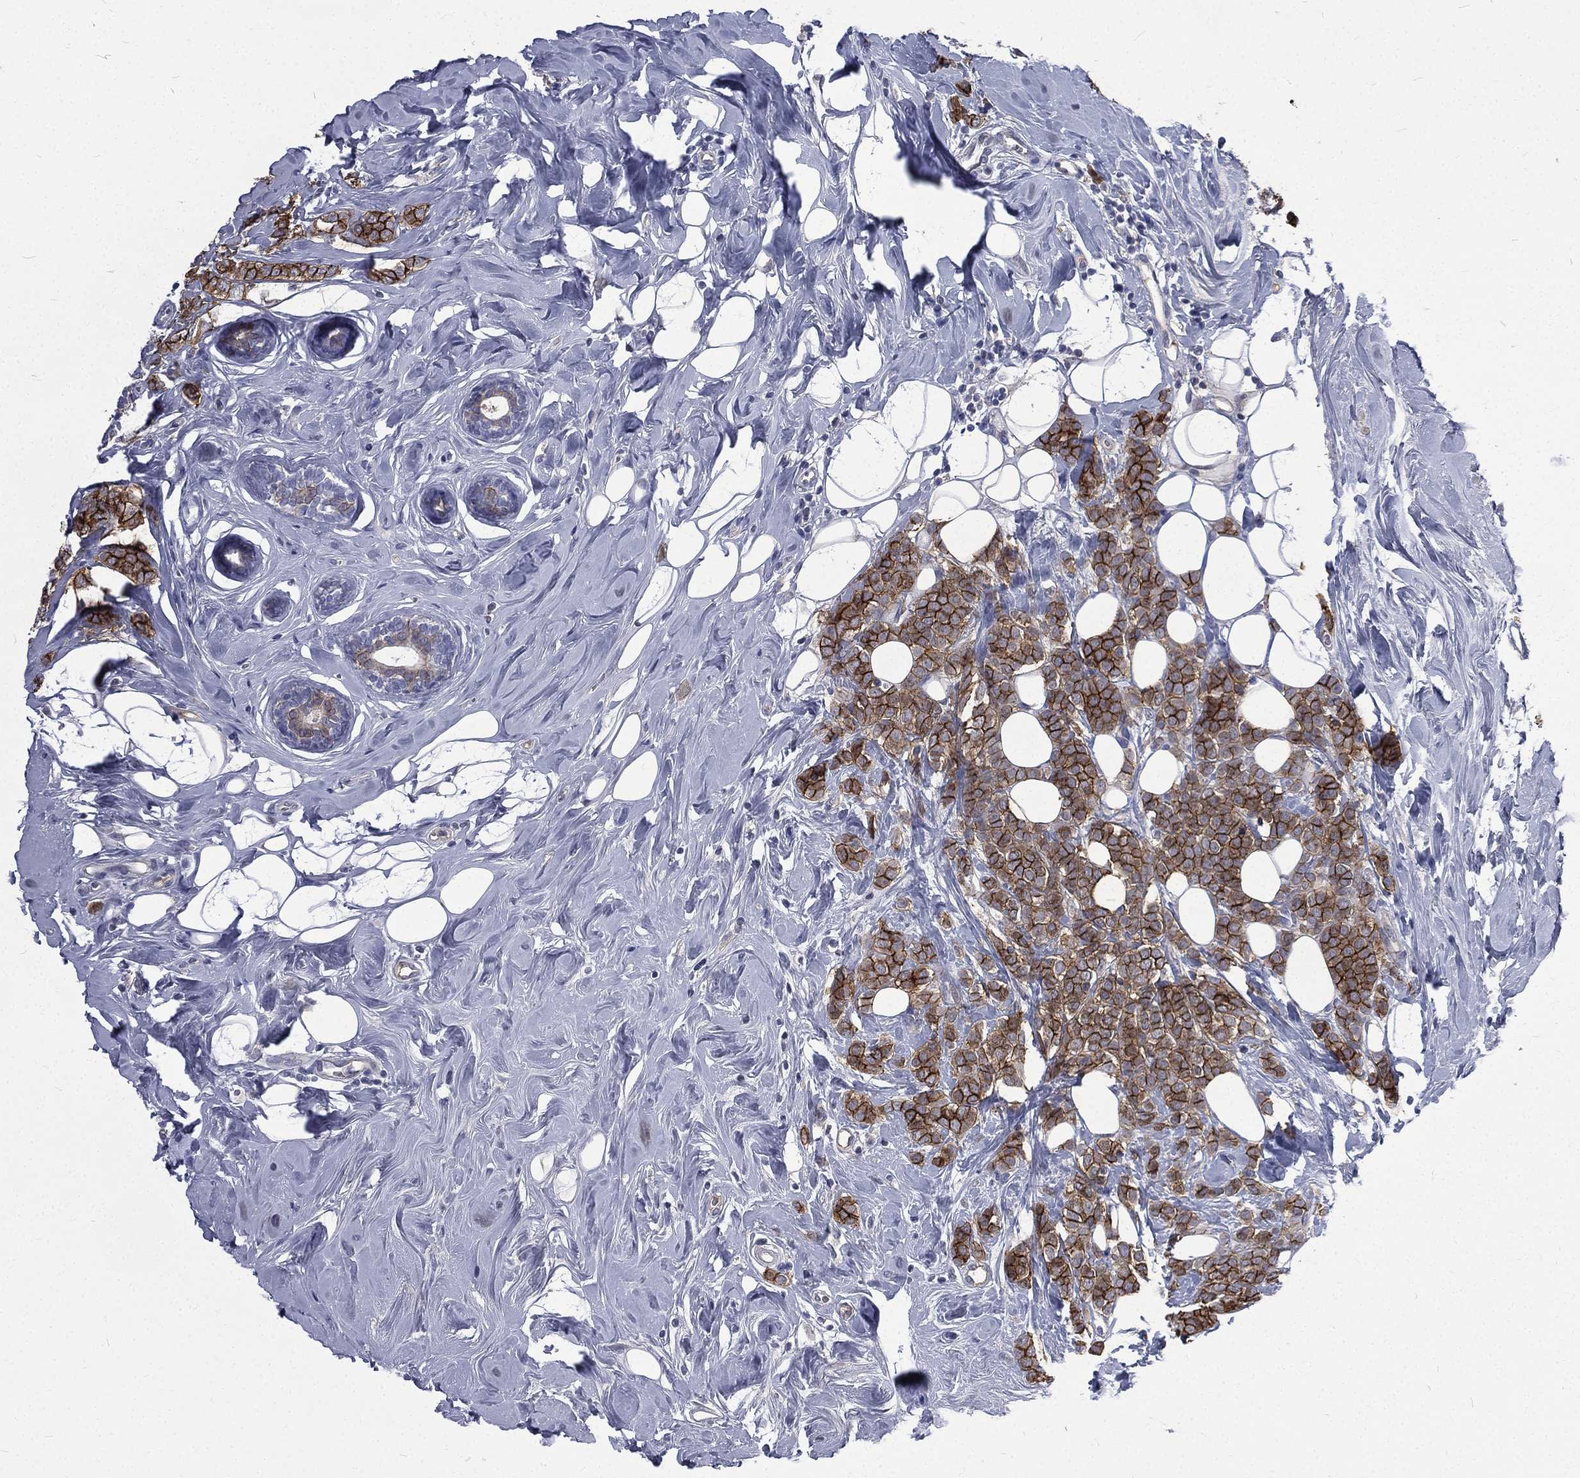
{"staining": {"intensity": "strong", "quantity": ">75%", "location": "cytoplasmic/membranous"}, "tissue": "breast cancer", "cell_type": "Tumor cells", "image_type": "cancer", "snomed": [{"axis": "morphology", "description": "Lobular carcinoma"}, {"axis": "topography", "description": "Breast"}], "caption": "Breast cancer (lobular carcinoma) stained for a protein (brown) demonstrates strong cytoplasmic/membranous positive expression in about >75% of tumor cells.", "gene": "CA12", "patient": {"sex": "female", "age": 49}}